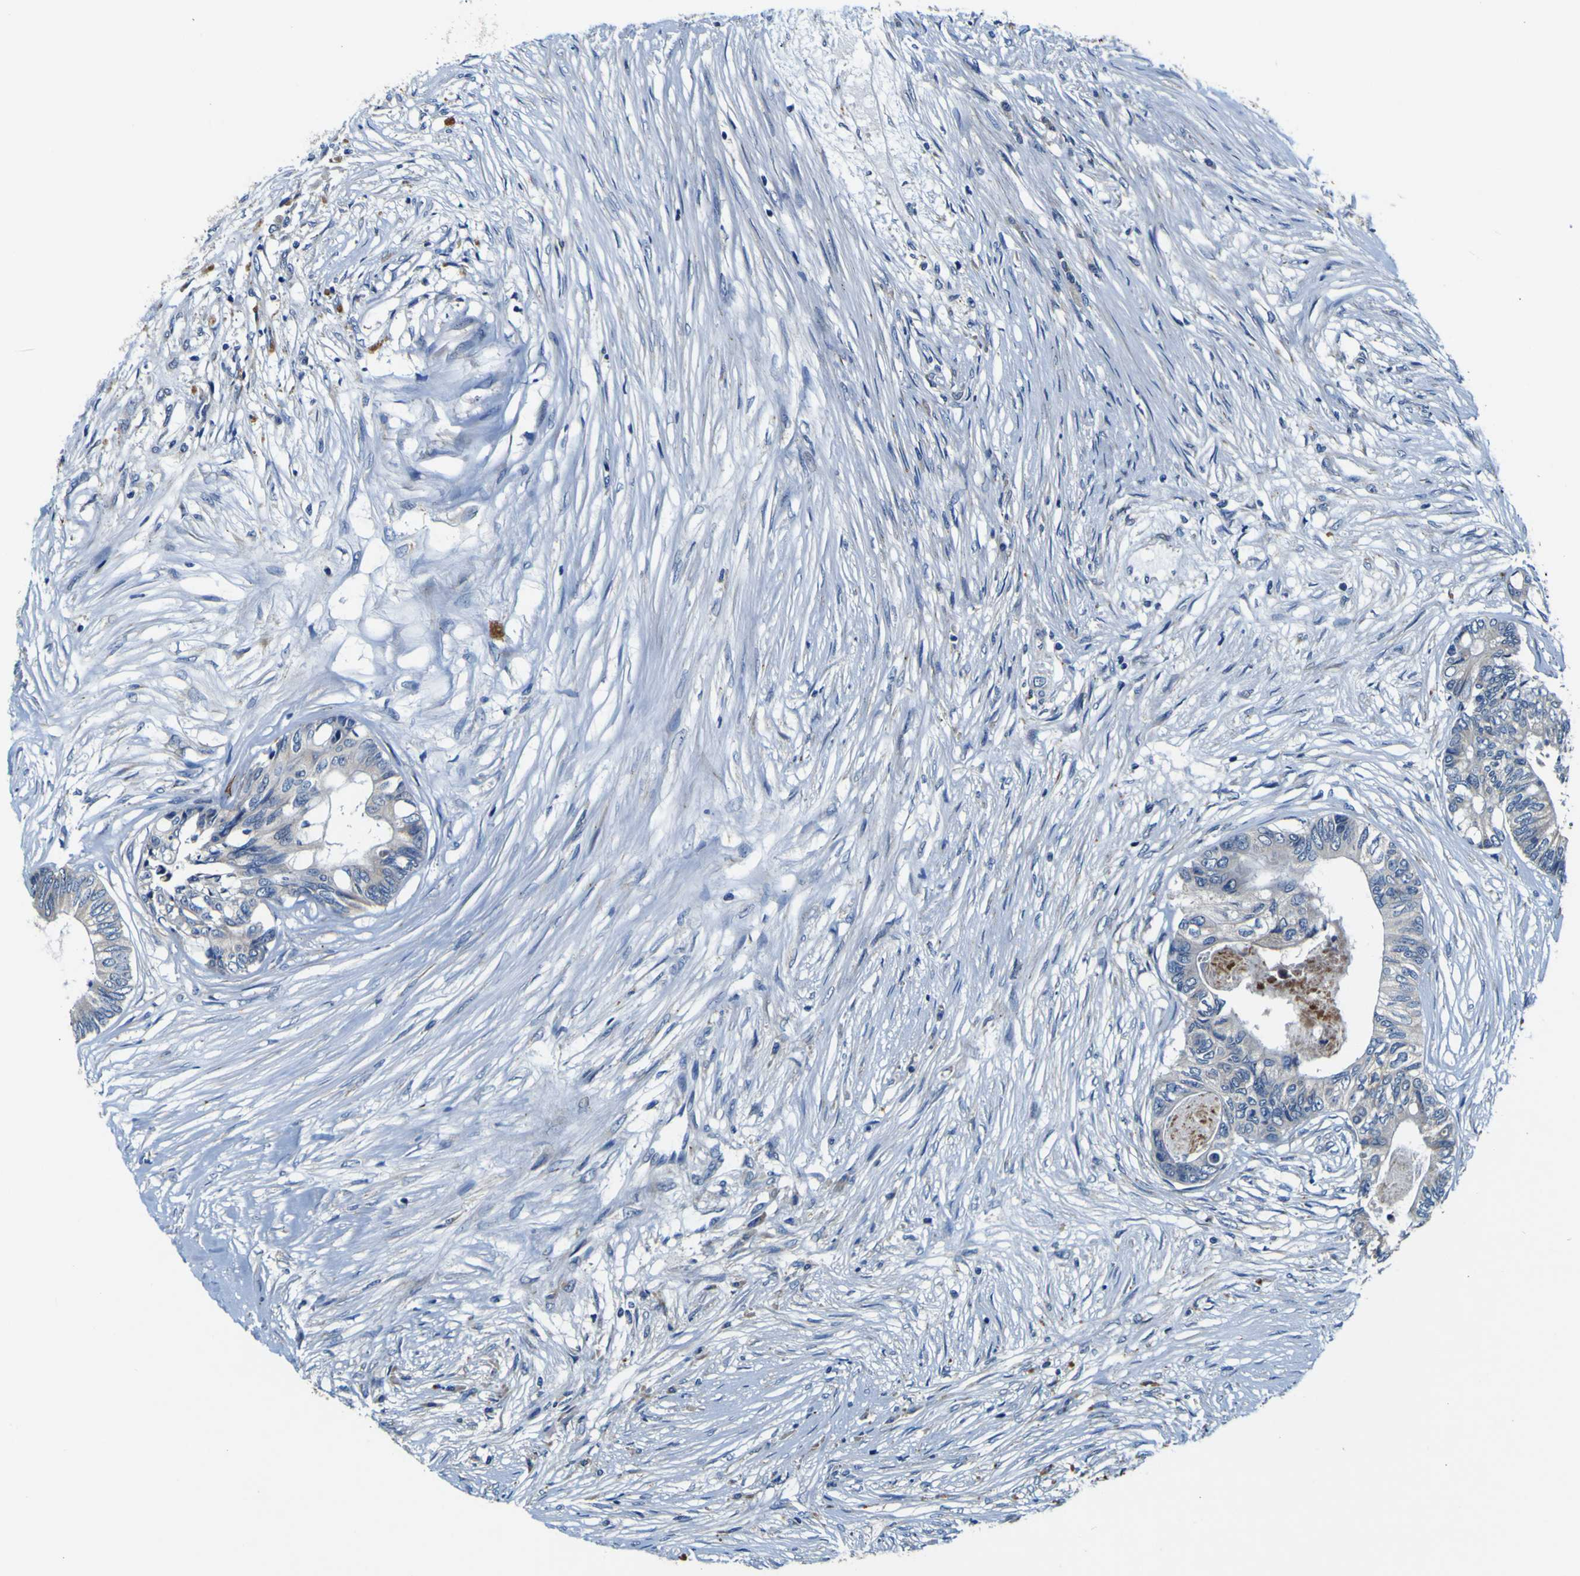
{"staining": {"intensity": "negative", "quantity": "none", "location": "none"}, "tissue": "colorectal cancer", "cell_type": "Tumor cells", "image_type": "cancer", "snomed": [{"axis": "morphology", "description": "Adenocarcinoma, NOS"}, {"axis": "topography", "description": "Rectum"}], "caption": "Colorectal cancer (adenocarcinoma) was stained to show a protein in brown. There is no significant staining in tumor cells.", "gene": "AGAP3", "patient": {"sex": "male", "age": 63}}